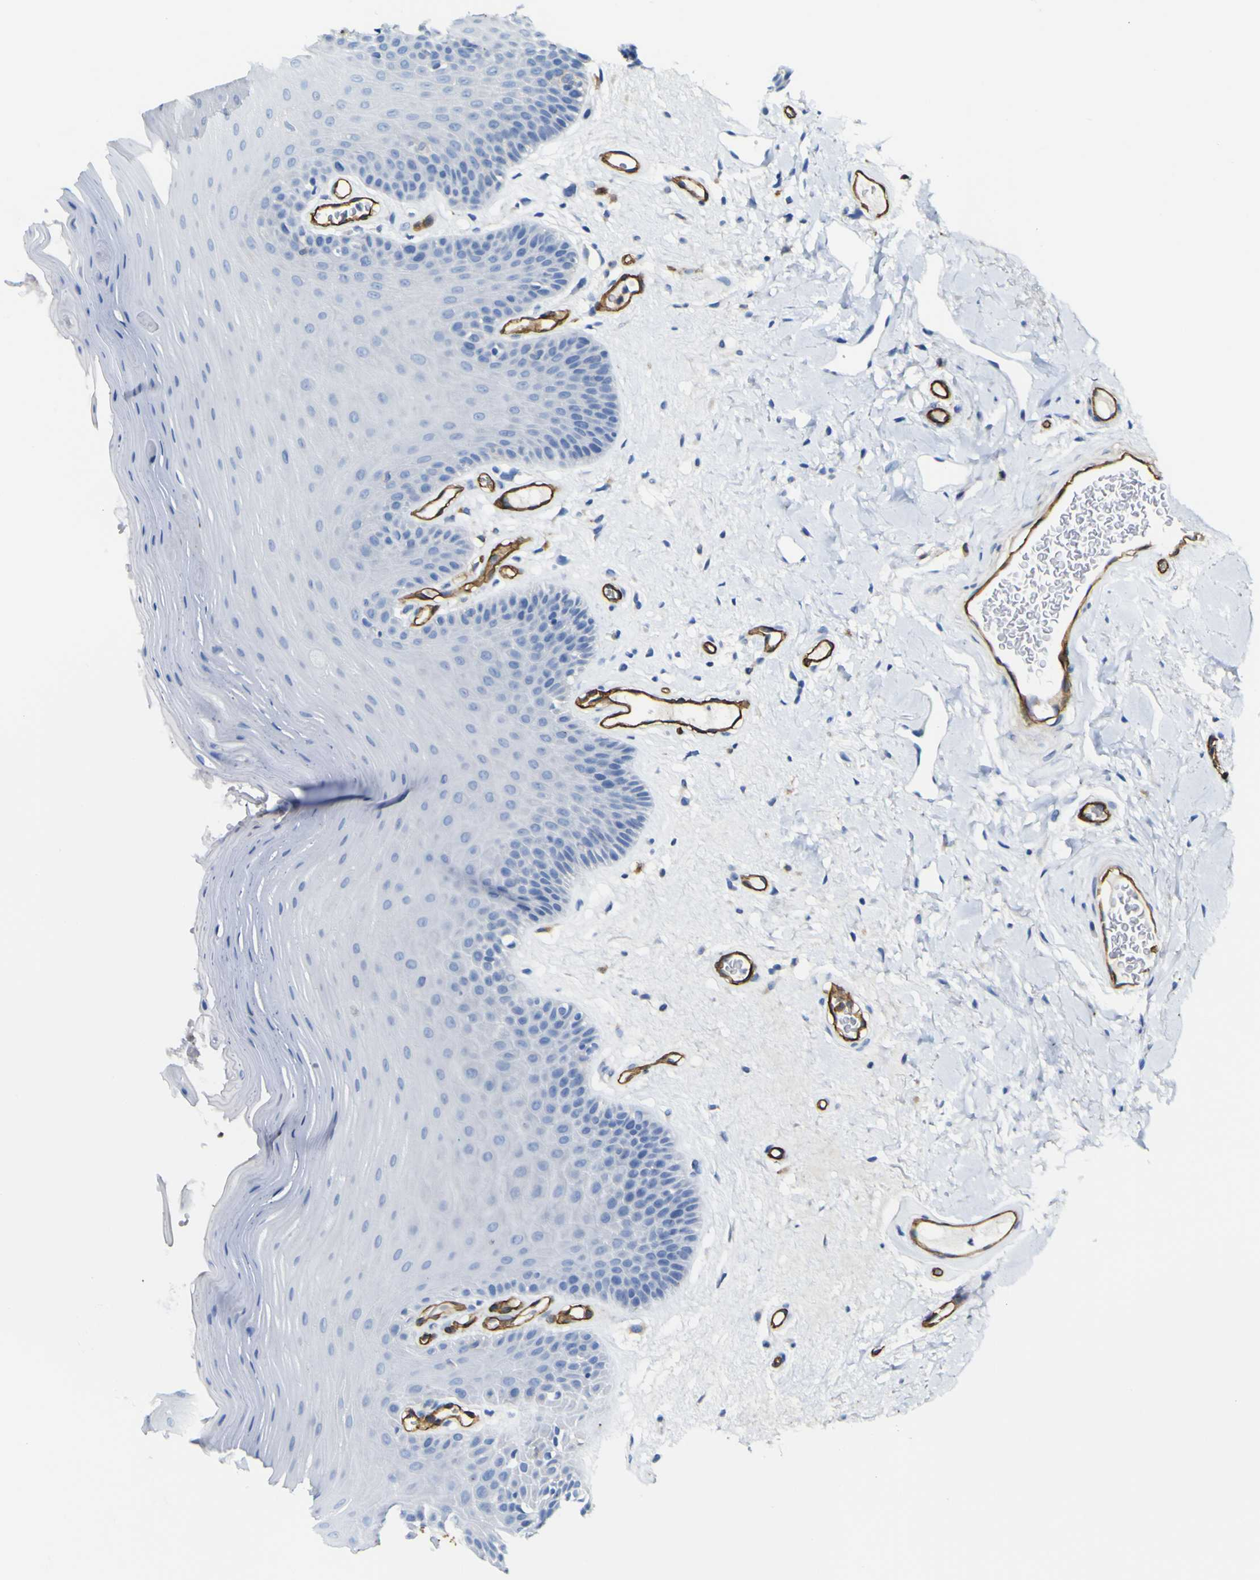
{"staining": {"intensity": "negative", "quantity": "none", "location": "none"}, "tissue": "oral mucosa", "cell_type": "Squamous epithelial cells", "image_type": "normal", "snomed": [{"axis": "morphology", "description": "Normal tissue, NOS"}, {"axis": "morphology", "description": "Squamous cell carcinoma, NOS"}, {"axis": "topography", "description": "Skeletal muscle"}, {"axis": "topography", "description": "Adipose tissue"}, {"axis": "topography", "description": "Vascular tissue"}, {"axis": "topography", "description": "Oral tissue"}, {"axis": "topography", "description": "Peripheral nerve tissue"}, {"axis": "topography", "description": "Head-Neck"}], "caption": "Human oral mucosa stained for a protein using immunohistochemistry displays no staining in squamous epithelial cells.", "gene": "CD93", "patient": {"sex": "male", "age": 71}}